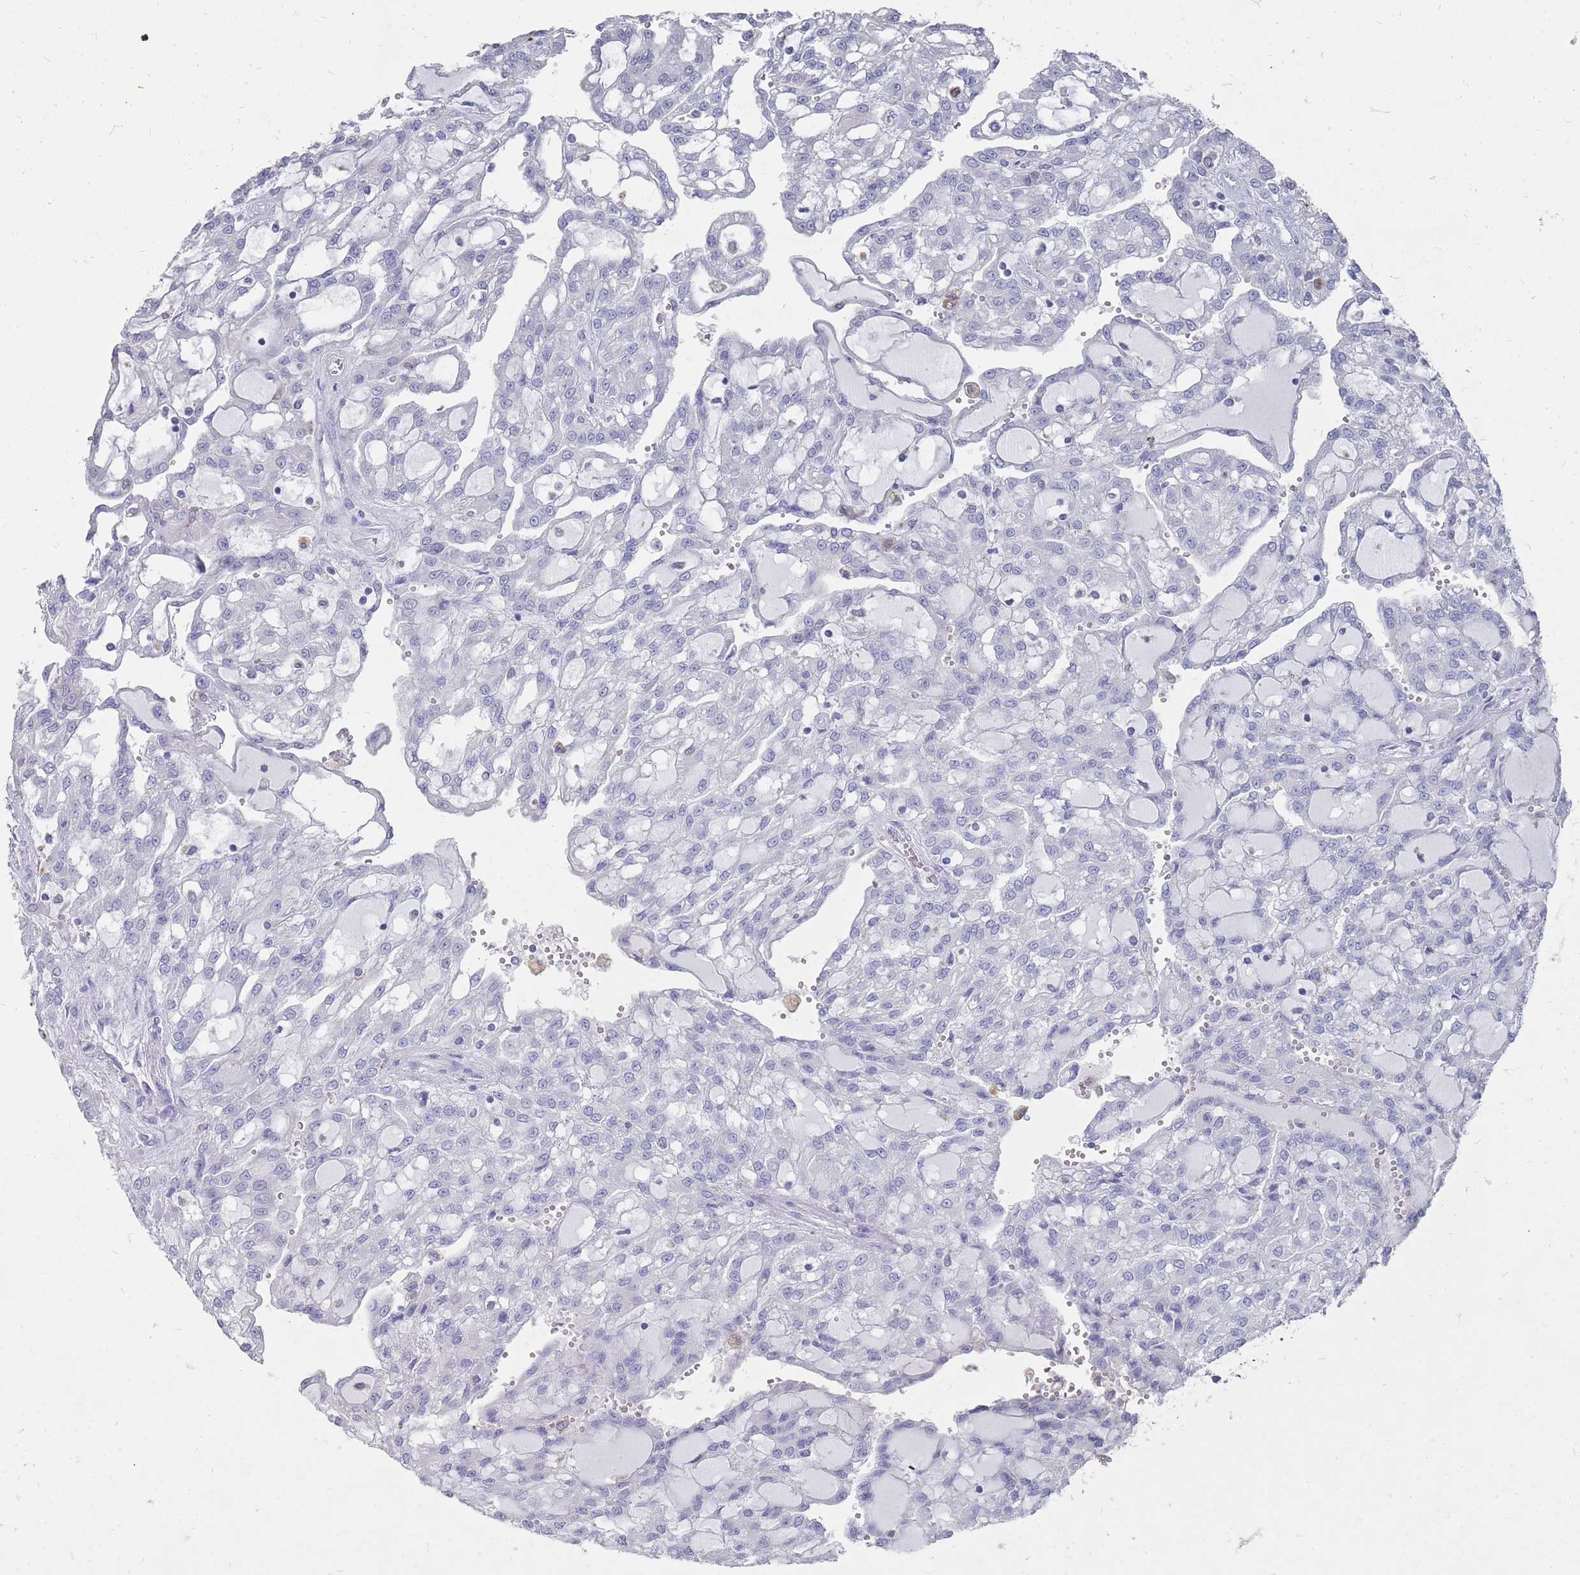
{"staining": {"intensity": "negative", "quantity": "none", "location": "none"}, "tissue": "renal cancer", "cell_type": "Tumor cells", "image_type": "cancer", "snomed": [{"axis": "morphology", "description": "Adenocarcinoma, NOS"}, {"axis": "topography", "description": "Kidney"}], "caption": "IHC photomicrograph of neoplastic tissue: renal cancer (adenocarcinoma) stained with DAB (3,3'-diaminobenzidine) exhibits no significant protein expression in tumor cells.", "gene": "OTULINL", "patient": {"sex": "male", "age": 63}}